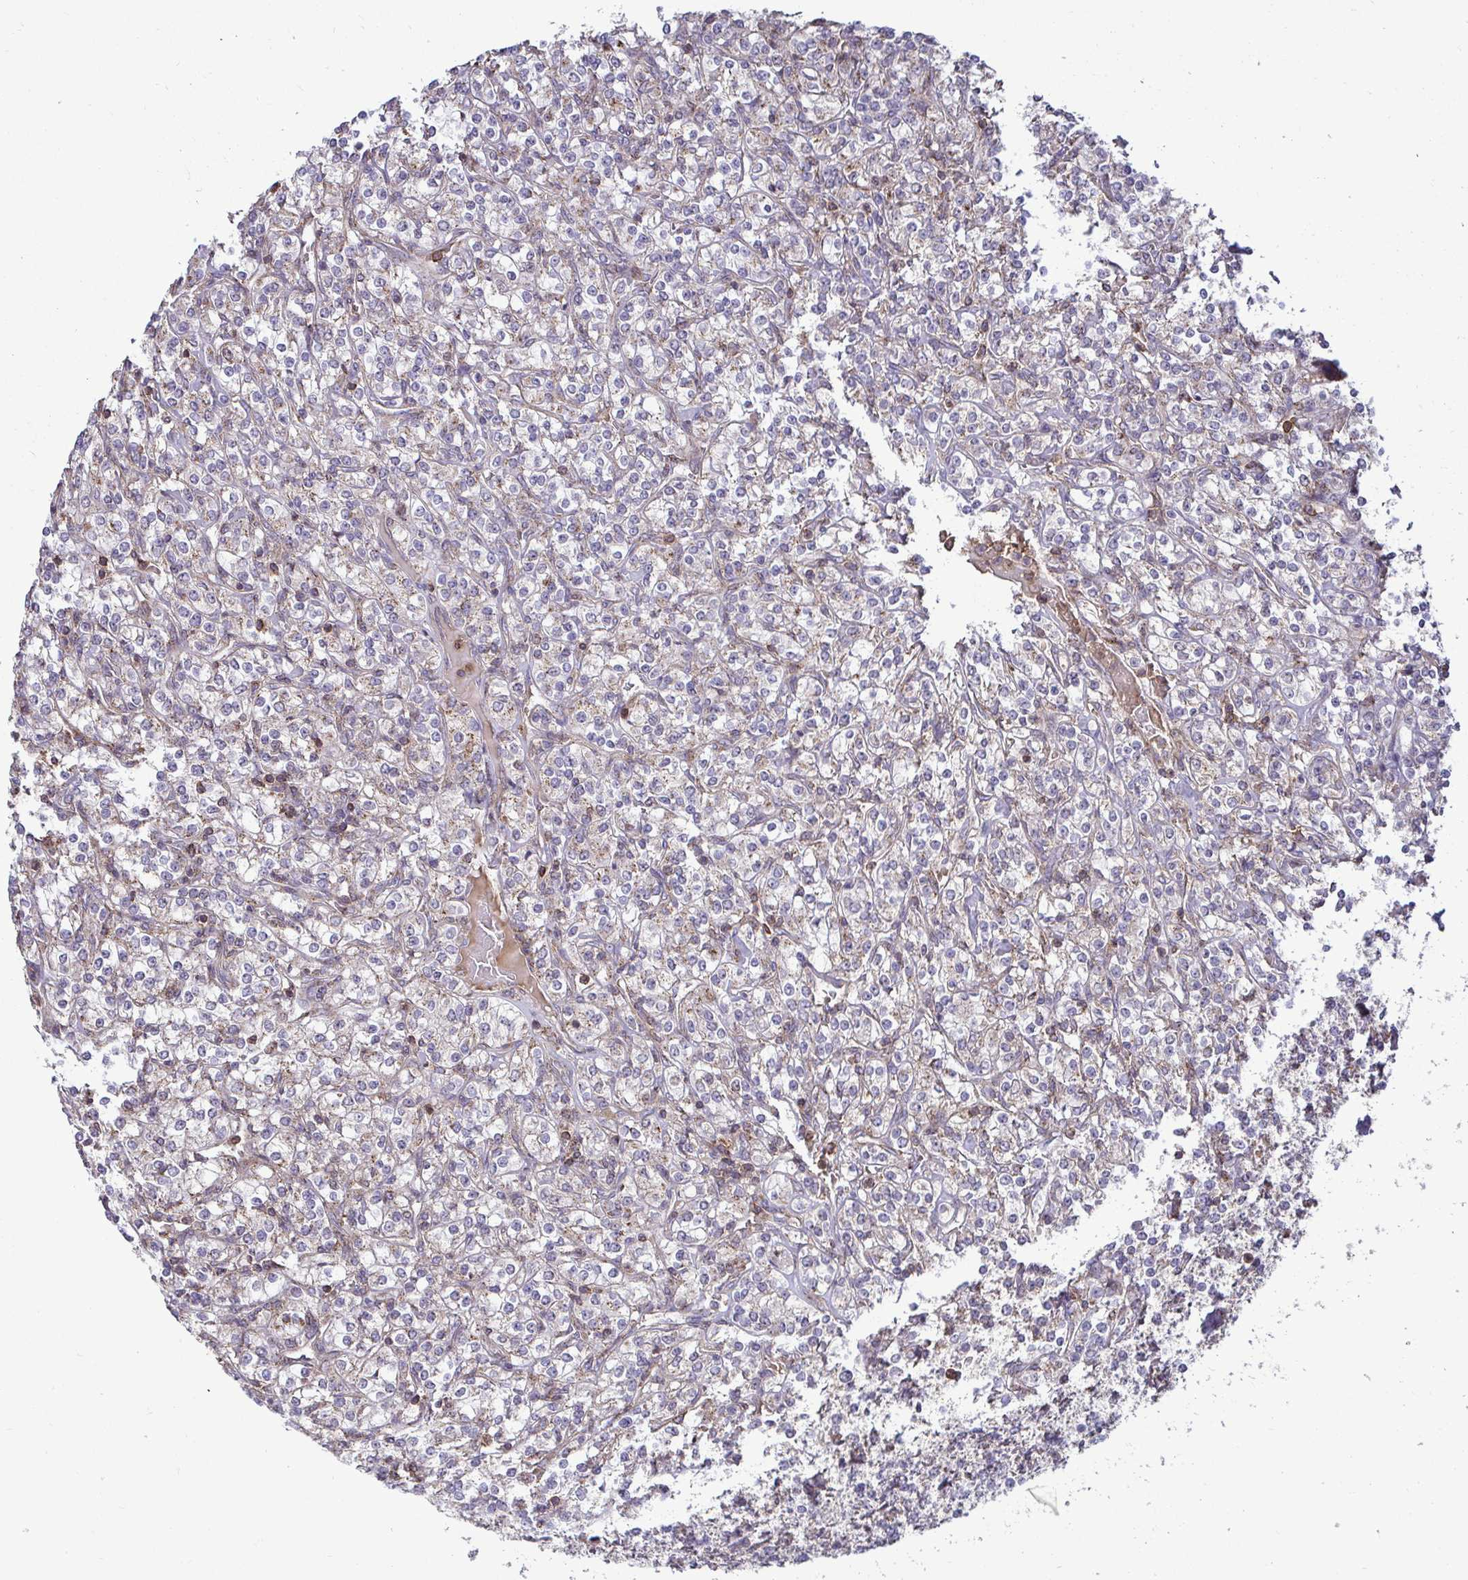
{"staining": {"intensity": "weak", "quantity": "<25%", "location": "cytoplasmic/membranous"}, "tissue": "renal cancer", "cell_type": "Tumor cells", "image_type": "cancer", "snomed": [{"axis": "morphology", "description": "Adenocarcinoma, NOS"}, {"axis": "topography", "description": "Kidney"}], "caption": "Tumor cells are negative for protein expression in human adenocarcinoma (renal).", "gene": "SPRY1", "patient": {"sex": "male", "age": 77}}